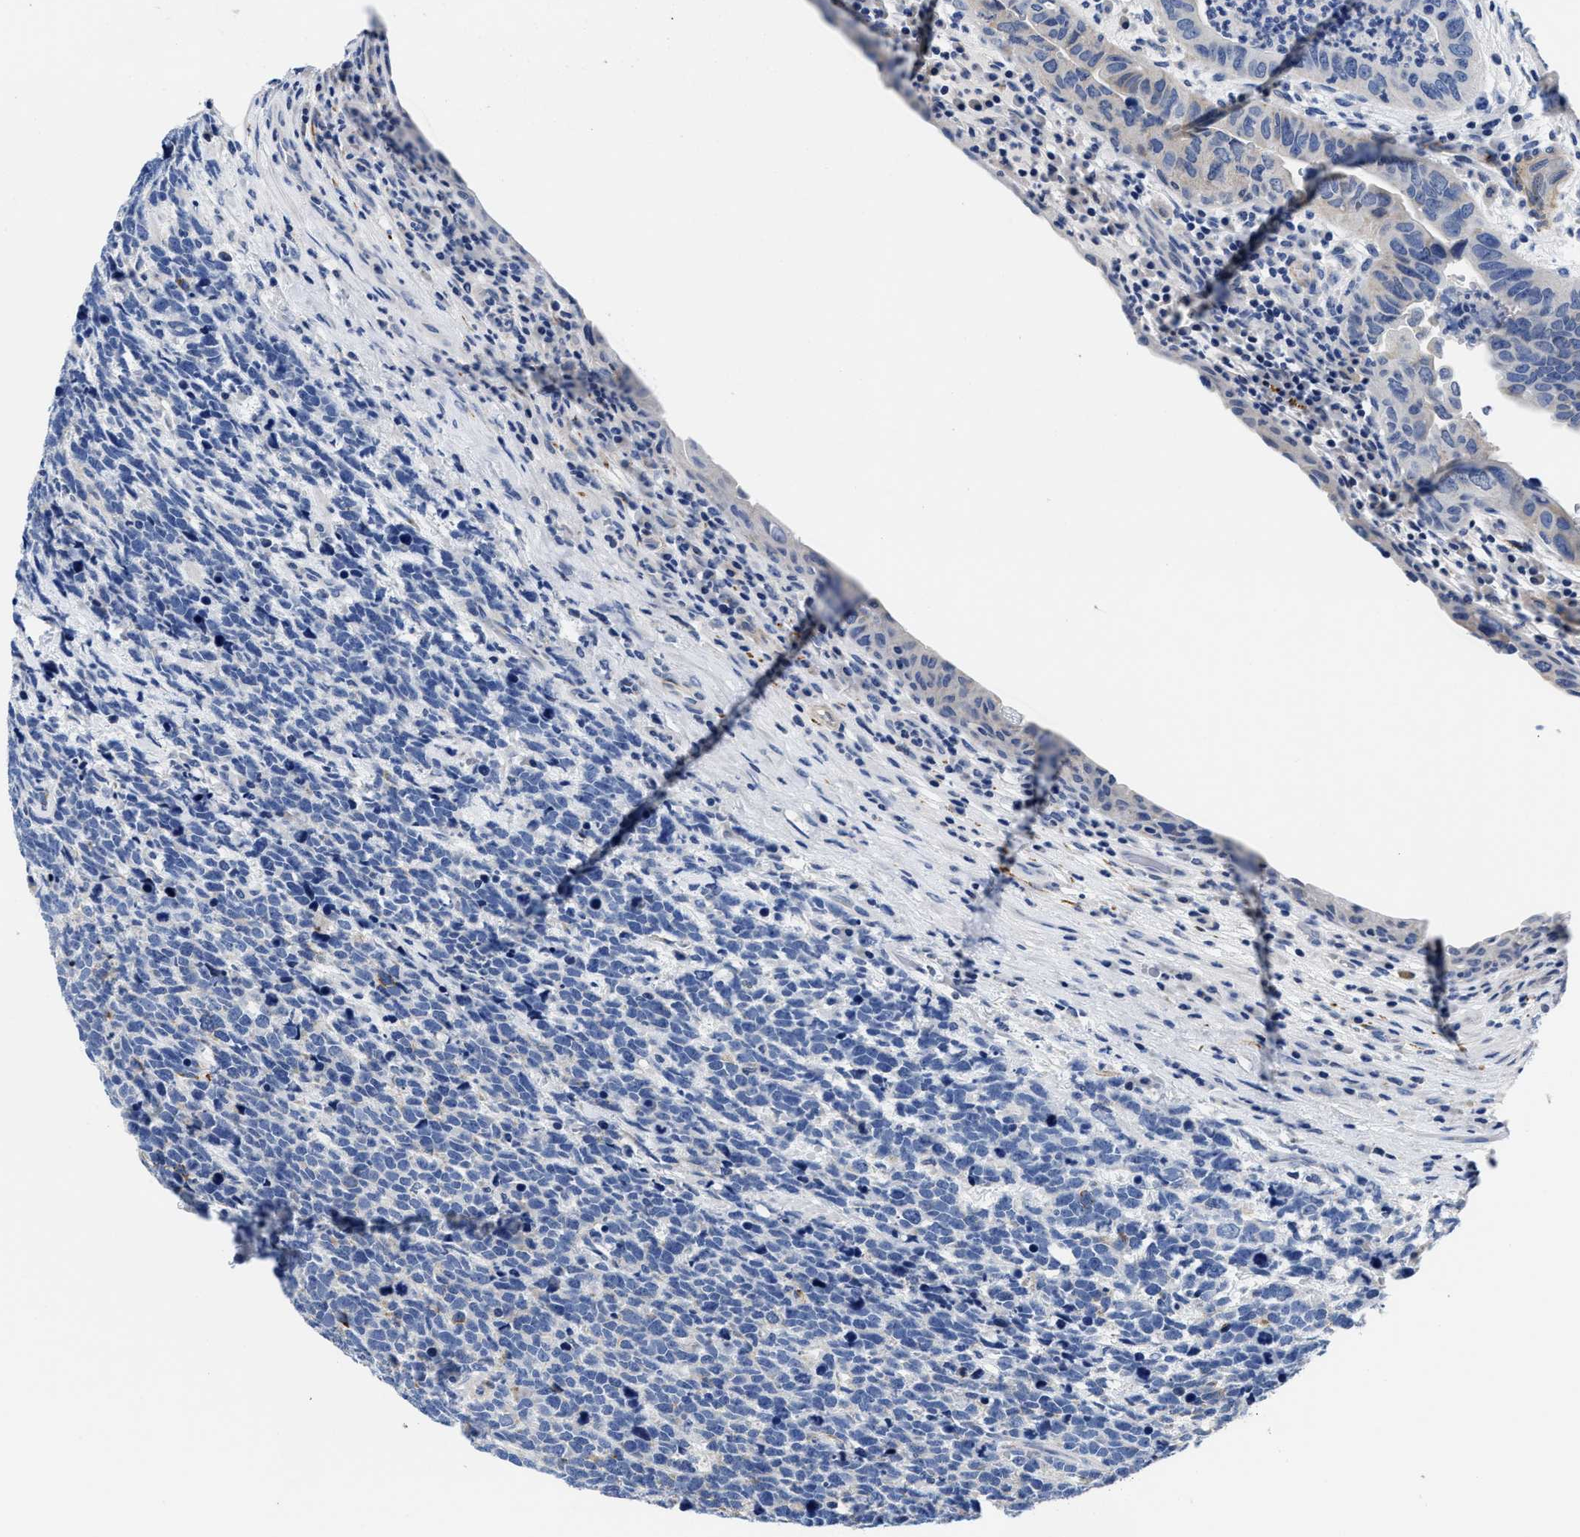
{"staining": {"intensity": "negative", "quantity": "none", "location": "none"}, "tissue": "urothelial cancer", "cell_type": "Tumor cells", "image_type": "cancer", "snomed": [{"axis": "morphology", "description": "Urothelial carcinoma, High grade"}, {"axis": "topography", "description": "Urinary bladder"}], "caption": "Immunohistochemical staining of human urothelial carcinoma (high-grade) displays no significant staining in tumor cells.", "gene": "SLC35F1", "patient": {"sex": "female", "age": 82}}